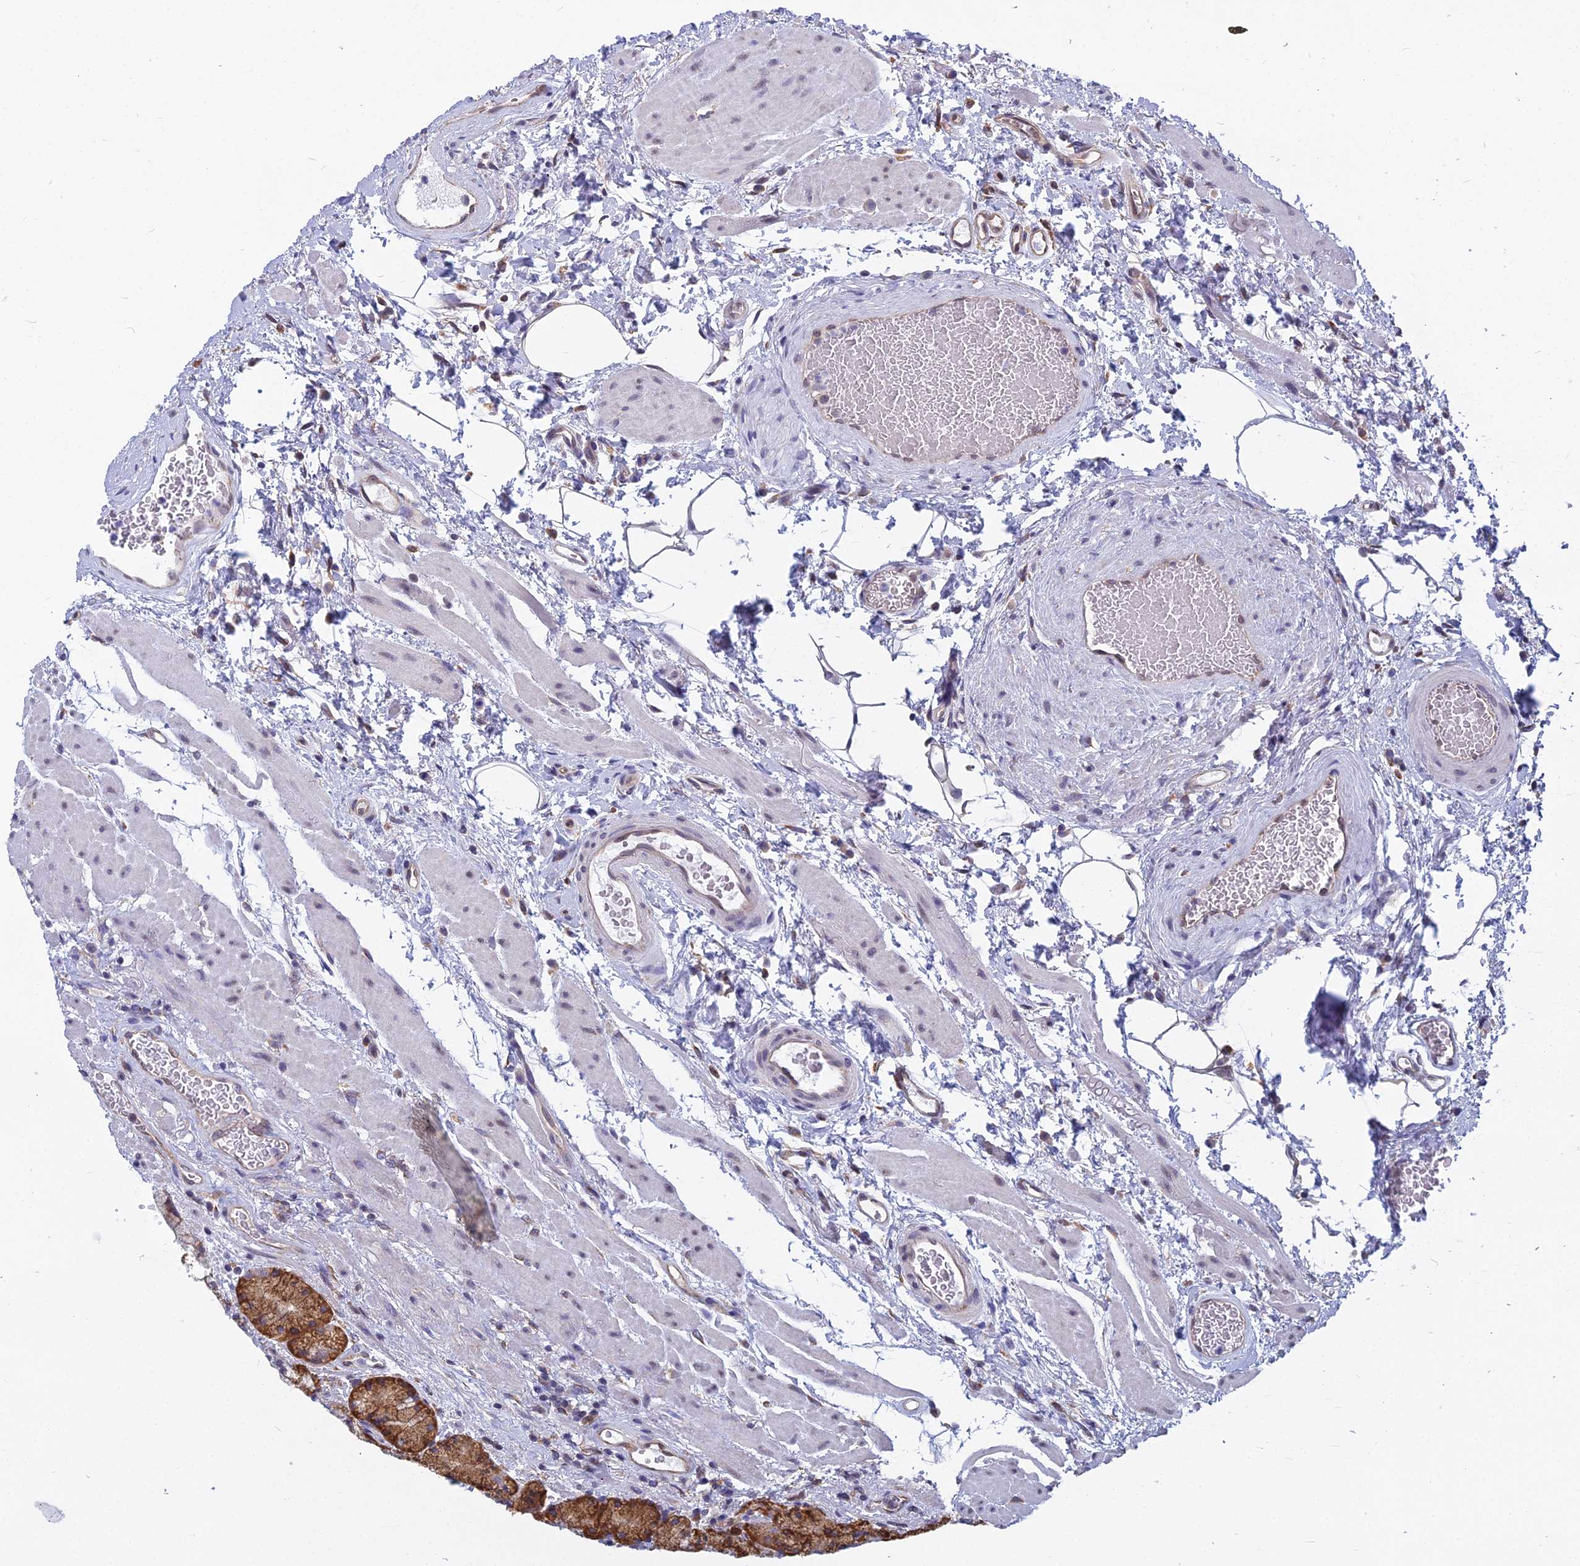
{"staining": {"intensity": "moderate", "quantity": "25%-75%", "location": "cytoplasmic/membranous"}, "tissue": "stomach", "cell_type": "Glandular cells", "image_type": "normal", "snomed": [{"axis": "morphology", "description": "Normal tissue, NOS"}, {"axis": "topography", "description": "Stomach"}], "caption": "IHC micrograph of normal stomach: human stomach stained using immunohistochemistry exhibits medium levels of moderate protein expression localized specifically in the cytoplasmic/membranous of glandular cells, appearing as a cytoplasmic/membranous brown color.", "gene": "KIAA1143", "patient": {"sex": "male", "age": 63}}